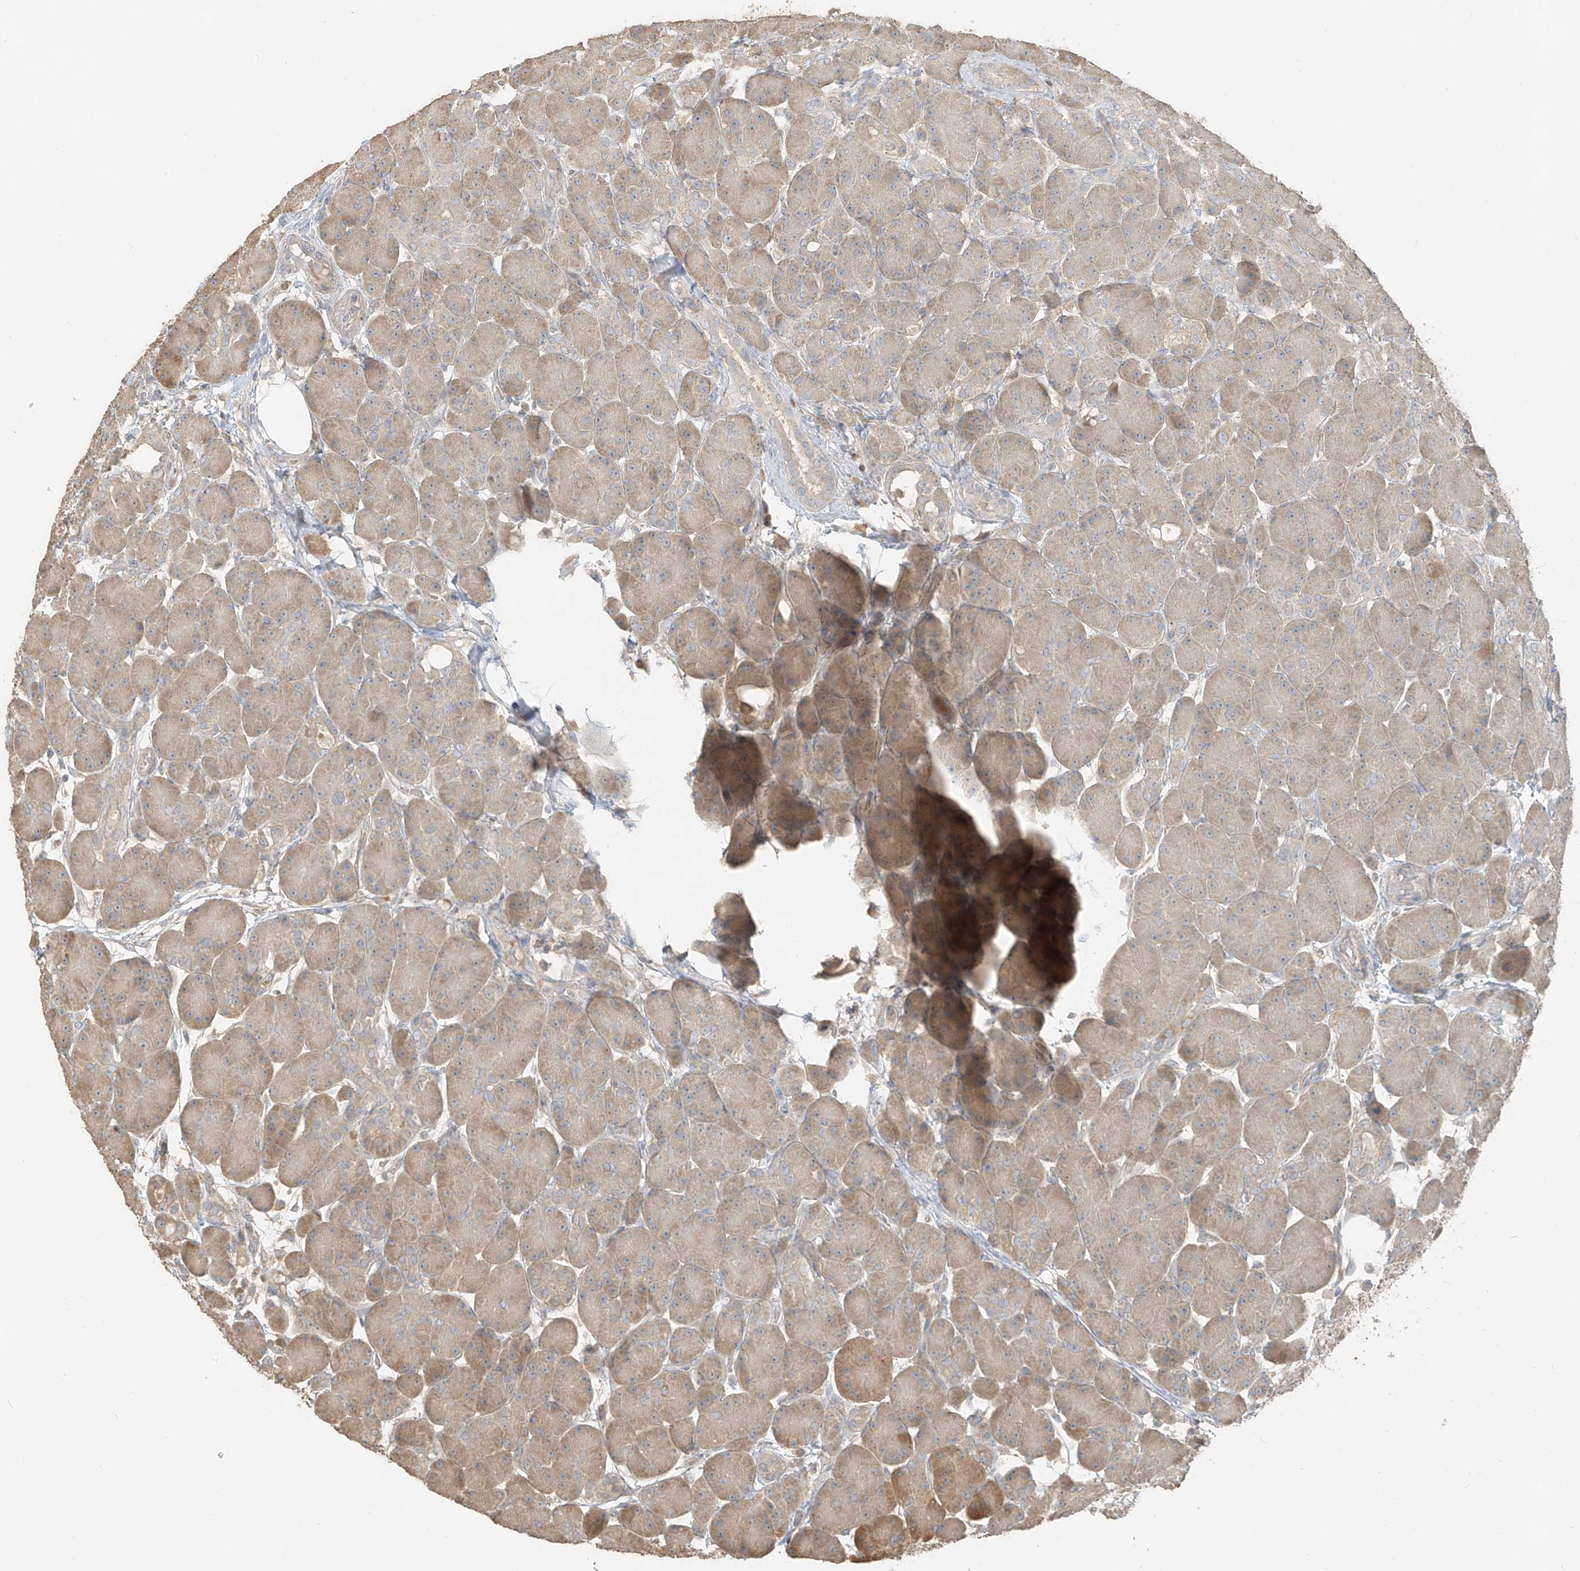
{"staining": {"intensity": "moderate", "quantity": "25%-75%", "location": "cytoplasmic/membranous"}, "tissue": "pancreas", "cell_type": "Exocrine glandular cells", "image_type": "normal", "snomed": [{"axis": "morphology", "description": "Normal tissue, NOS"}, {"axis": "topography", "description": "Pancreas"}], "caption": "Human pancreas stained with a brown dye displays moderate cytoplasmic/membranous positive staining in approximately 25%-75% of exocrine glandular cells.", "gene": "RFTN2", "patient": {"sex": "male", "age": 63}}